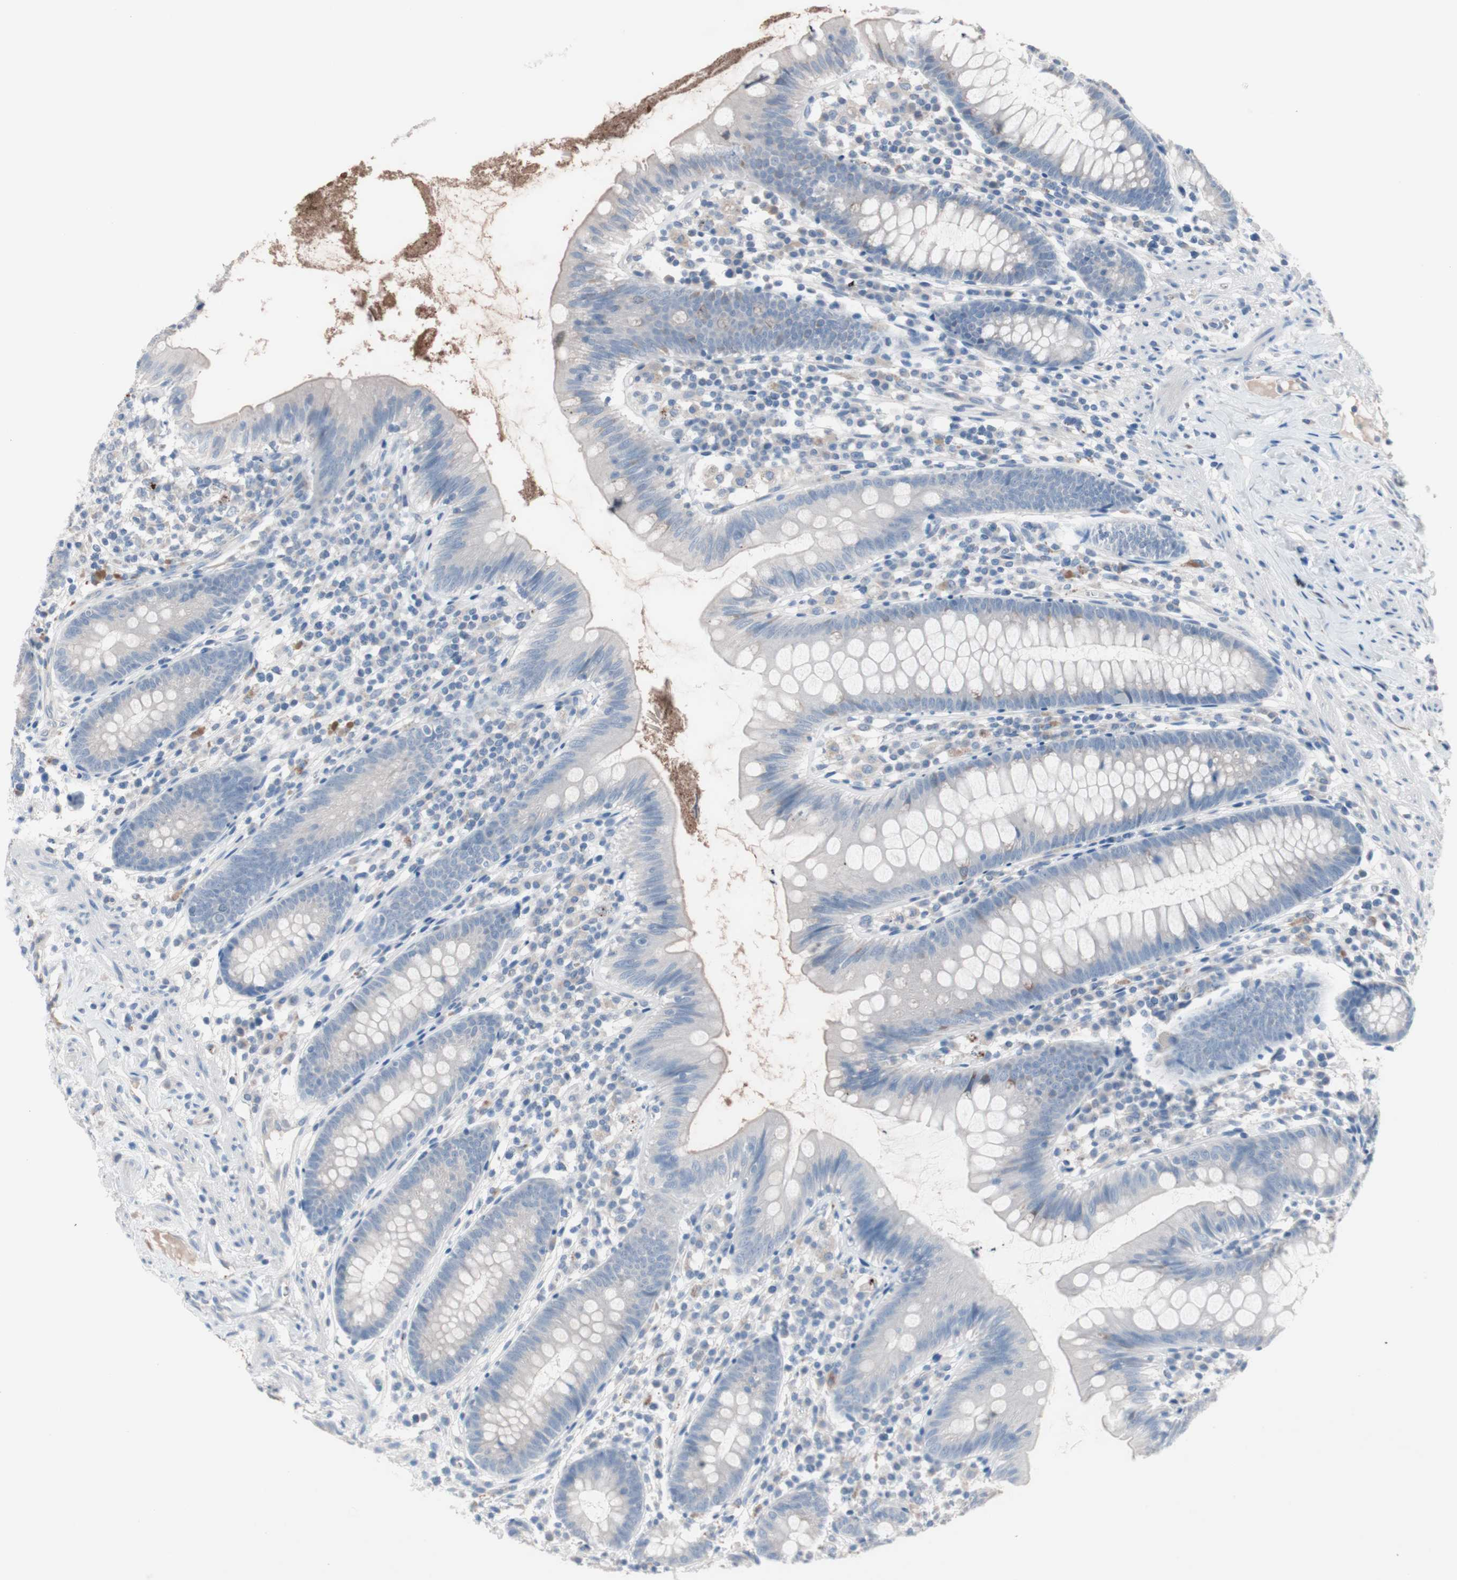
{"staining": {"intensity": "negative", "quantity": "none", "location": "none"}, "tissue": "appendix", "cell_type": "Glandular cells", "image_type": "normal", "snomed": [{"axis": "morphology", "description": "Normal tissue, NOS"}, {"axis": "topography", "description": "Appendix"}], "caption": "Glandular cells show no significant protein staining in normal appendix.", "gene": "ULBP1", "patient": {"sex": "male", "age": 52}}